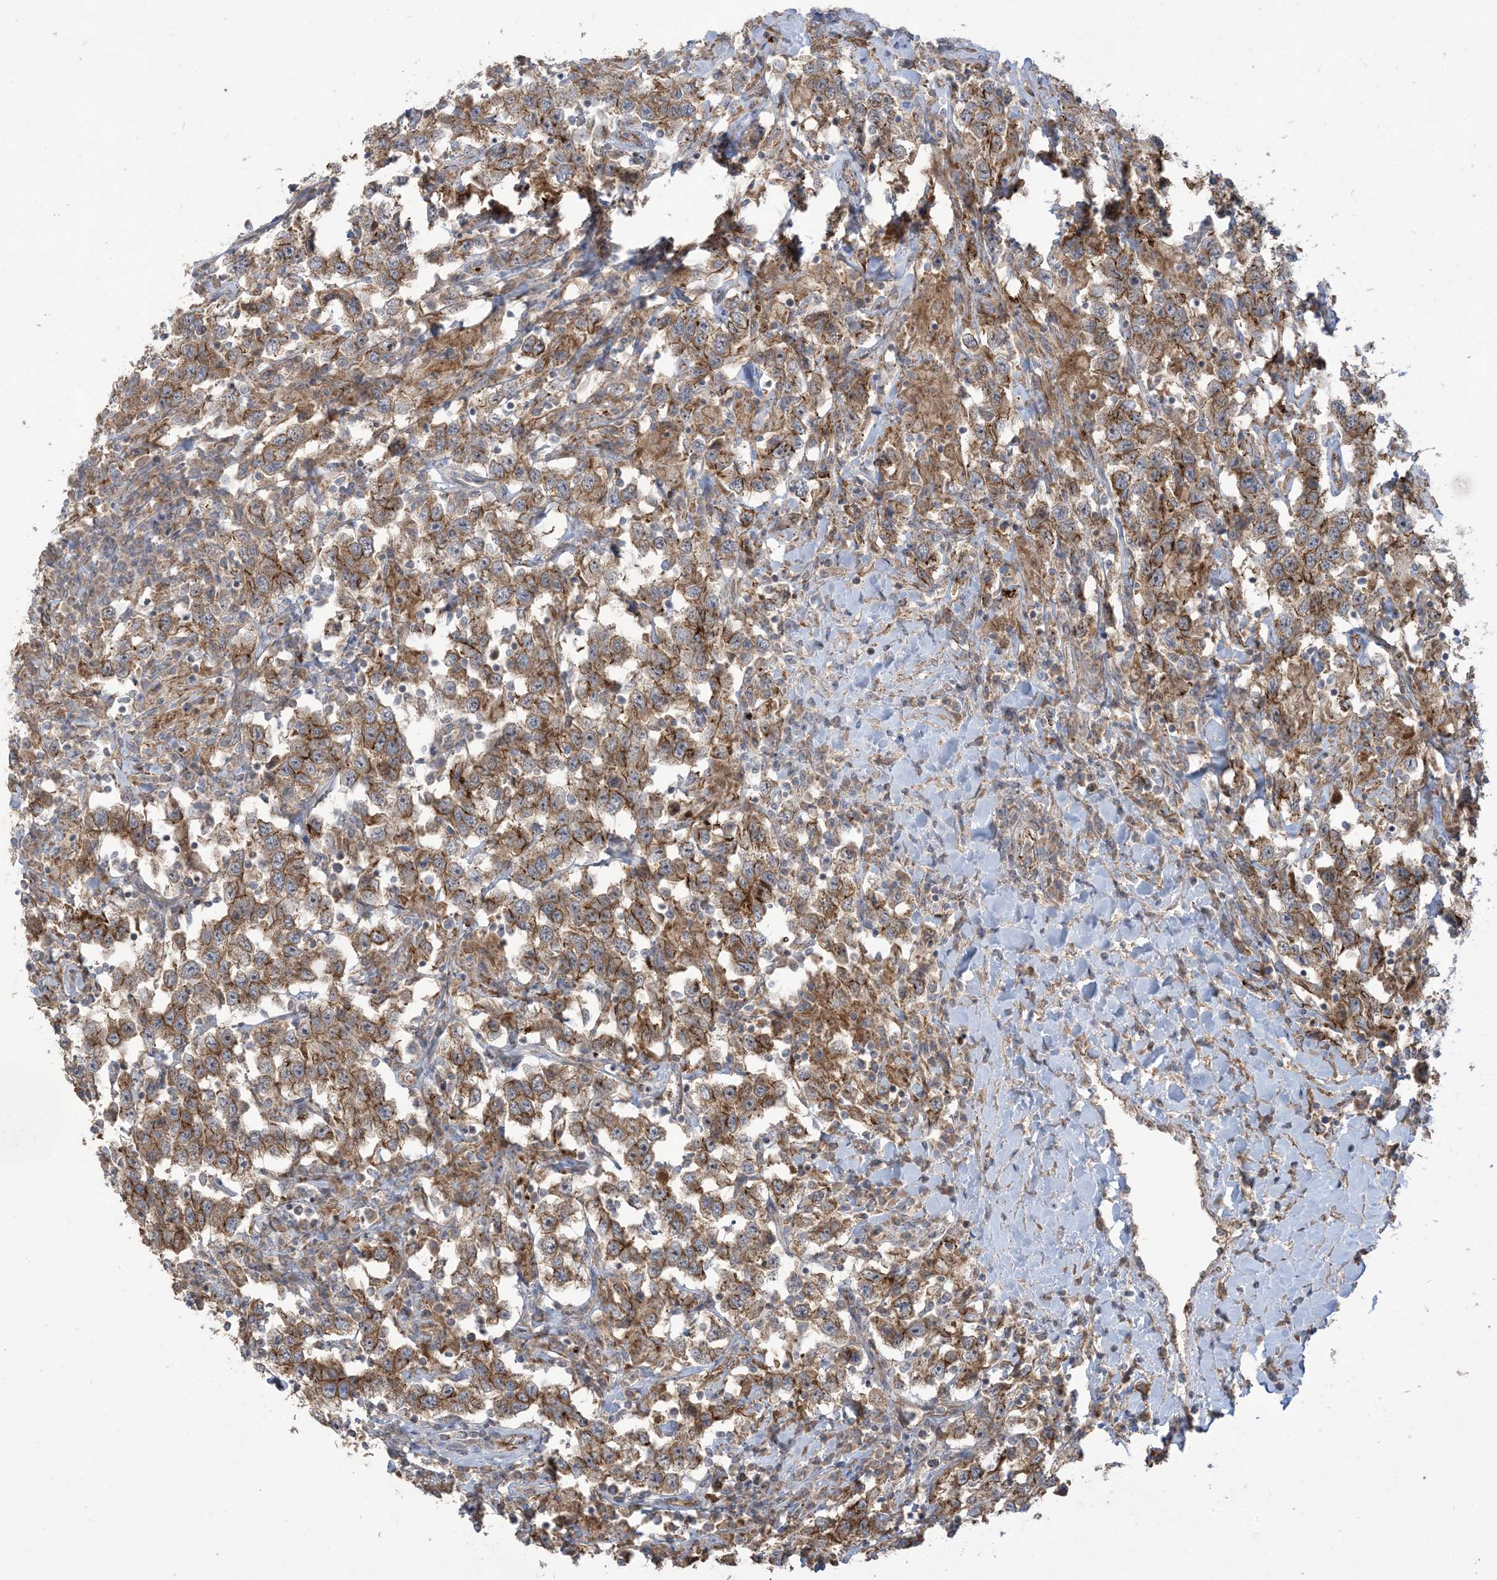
{"staining": {"intensity": "moderate", "quantity": ">75%", "location": "cytoplasmic/membranous"}, "tissue": "testis cancer", "cell_type": "Tumor cells", "image_type": "cancer", "snomed": [{"axis": "morphology", "description": "Seminoma, NOS"}, {"axis": "topography", "description": "Testis"}], "caption": "Immunohistochemistry (IHC) of testis cancer (seminoma) exhibits medium levels of moderate cytoplasmic/membranous expression in approximately >75% of tumor cells.", "gene": "KLHL18", "patient": {"sex": "male", "age": 41}}